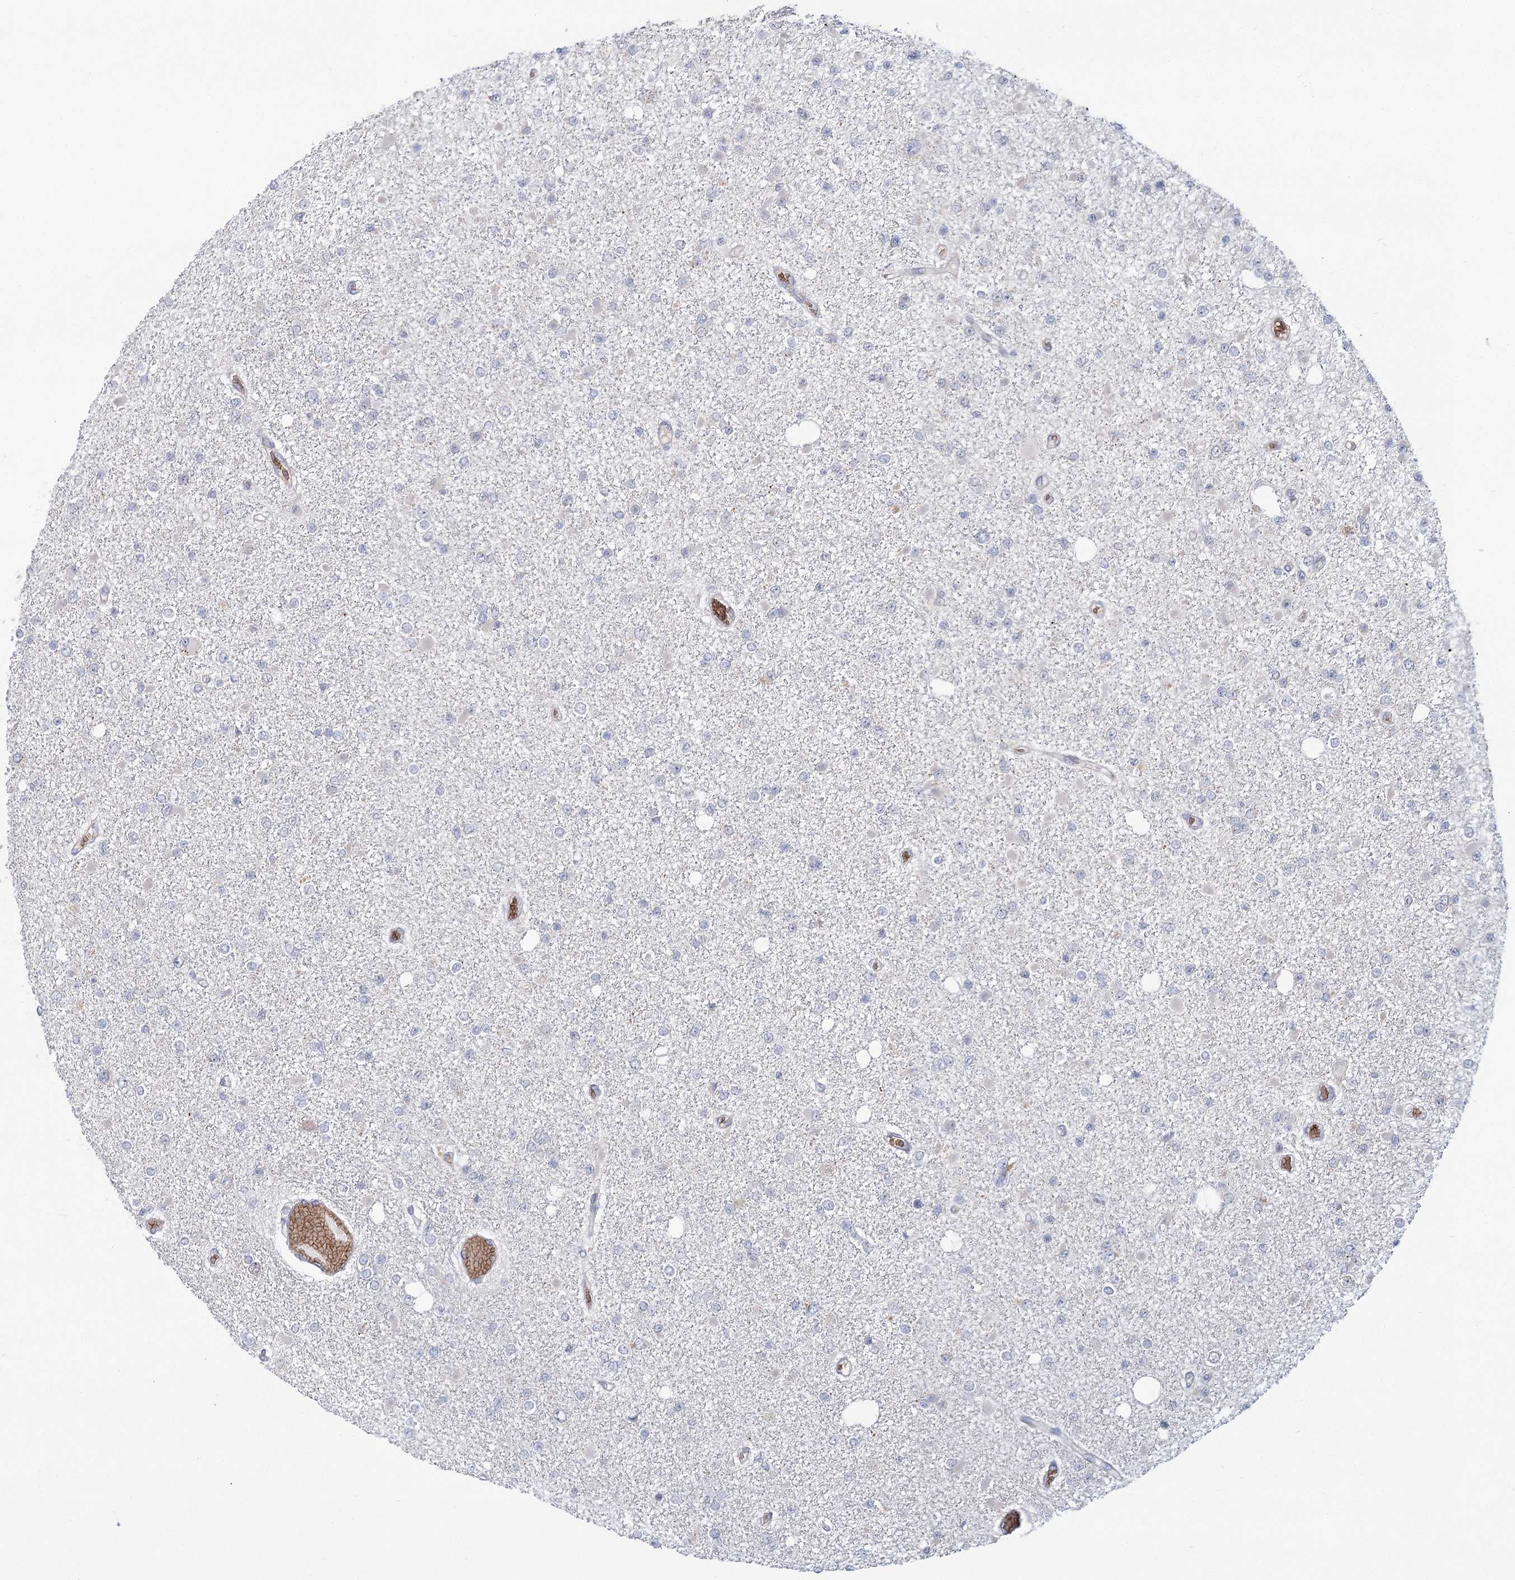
{"staining": {"intensity": "negative", "quantity": "none", "location": "none"}, "tissue": "glioma", "cell_type": "Tumor cells", "image_type": "cancer", "snomed": [{"axis": "morphology", "description": "Glioma, malignant, Low grade"}, {"axis": "topography", "description": "Brain"}], "caption": "DAB (3,3'-diaminobenzidine) immunohistochemical staining of human low-grade glioma (malignant) reveals no significant positivity in tumor cells.", "gene": "NSMCE4A", "patient": {"sex": "female", "age": 22}}